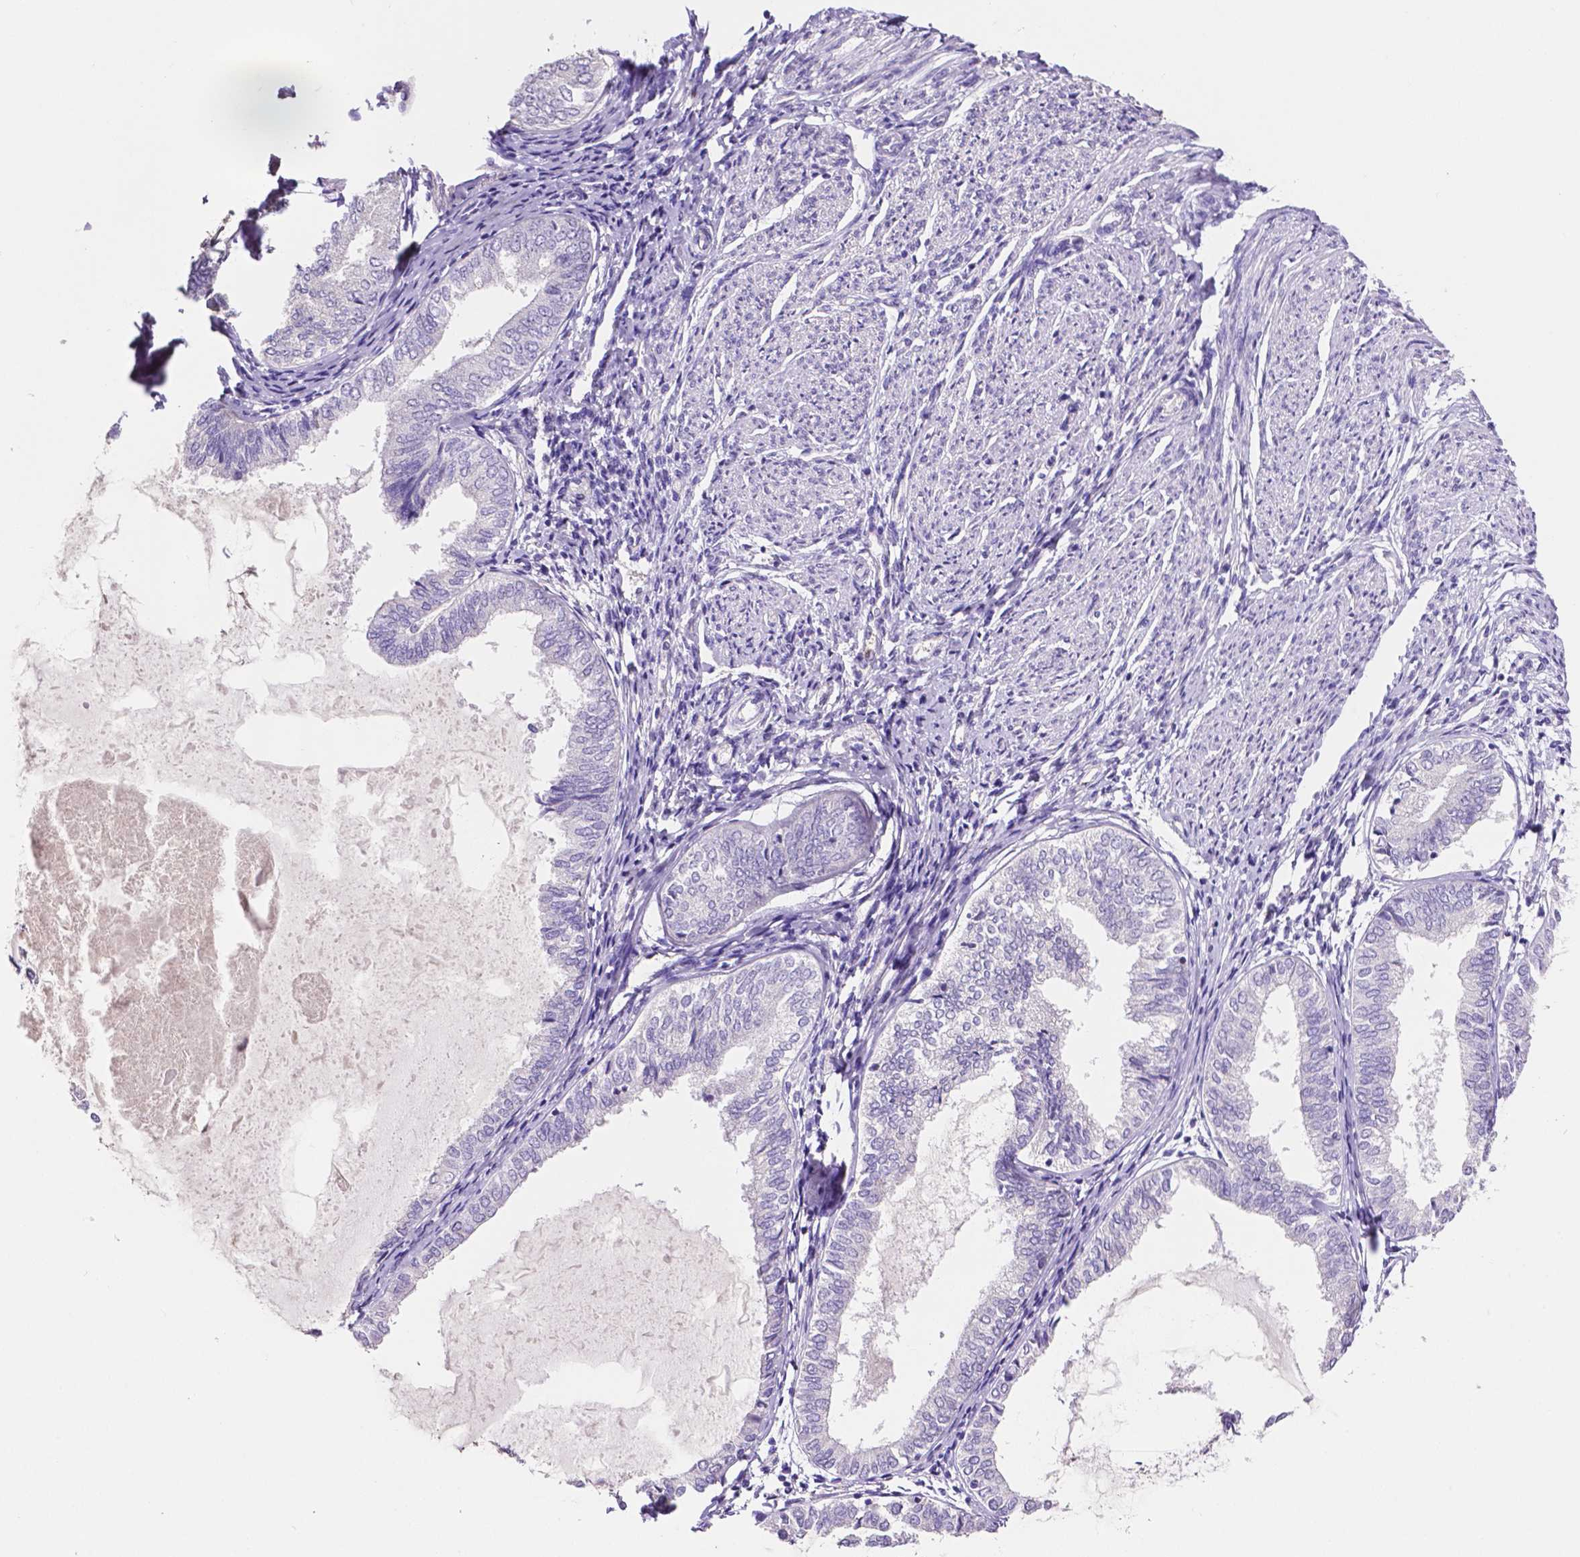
{"staining": {"intensity": "negative", "quantity": "none", "location": "none"}, "tissue": "endometrial cancer", "cell_type": "Tumor cells", "image_type": "cancer", "snomed": [{"axis": "morphology", "description": "Adenocarcinoma, NOS"}, {"axis": "topography", "description": "Endometrium"}], "caption": "Immunohistochemistry (IHC) photomicrograph of endometrial cancer (adenocarcinoma) stained for a protein (brown), which shows no positivity in tumor cells. (DAB immunohistochemistry visualized using brightfield microscopy, high magnification).", "gene": "MMP9", "patient": {"sex": "female", "age": 68}}